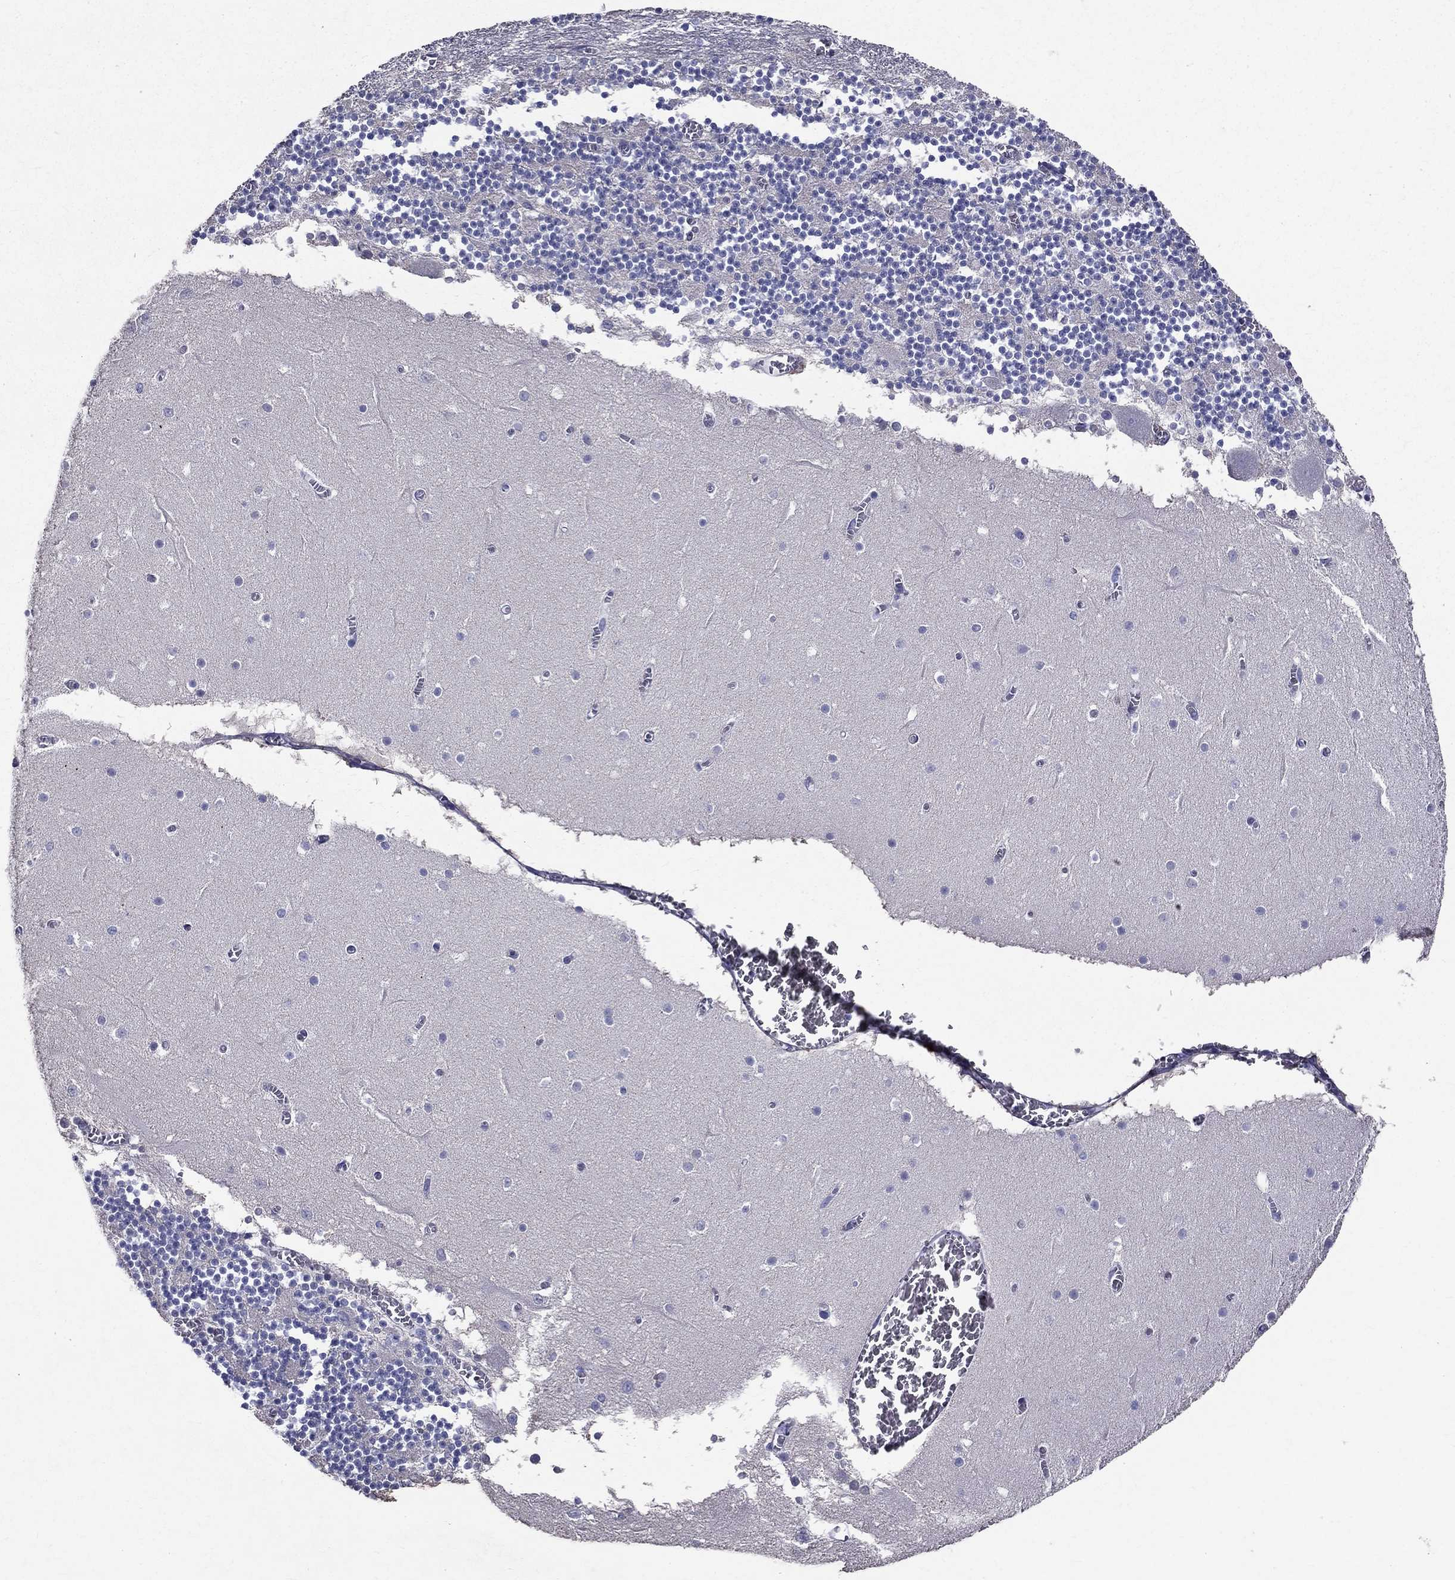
{"staining": {"intensity": "negative", "quantity": "none", "location": "none"}, "tissue": "cerebellum", "cell_type": "Cells in granular layer", "image_type": "normal", "snomed": [{"axis": "morphology", "description": "Normal tissue, NOS"}, {"axis": "topography", "description": "Cerebellum"}], "caption": "Immunohistochemical staining of unremarkable human cerebellum displays no significant staining in cells in granular layer.", "gene": "ANXA10", "patient": {"sex": "female", "age": 28}}